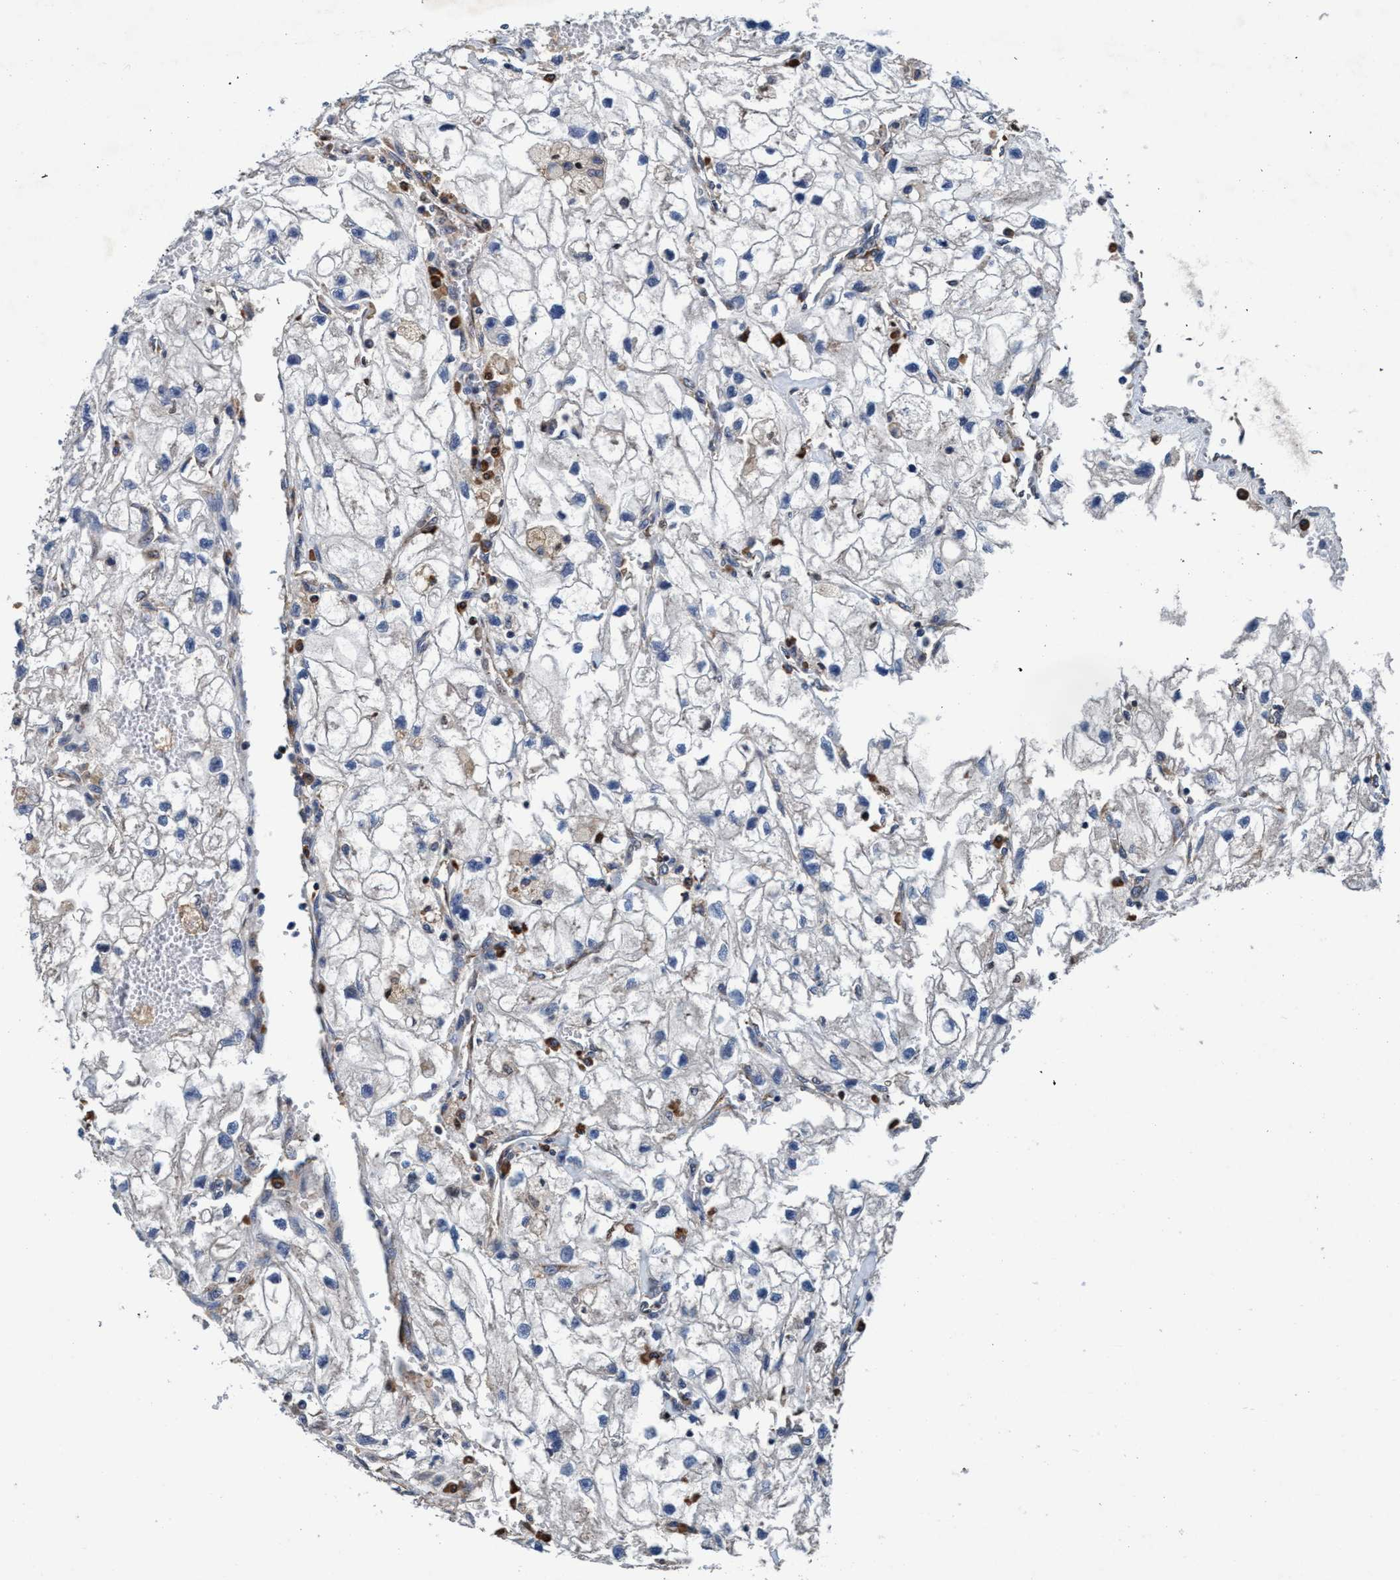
{"staining": {"intensity": "negative", "quantity": "none", "location": "none"}, "tissue": "renal cancer", "cell_type": "Tumor cells", "image_type": "cancer", "snomed": [{"axis": "morphology", "description": "Adenocarcinoma, NOS"}, {"axis": "topography", "description": "Kidney"}], "caption": "This is a image of immunohistochemistry staining of renal adenocarcinoma, which shows no staining in tumor cells.", "gene": "ENDOG", "patient": {"sex": "female", "age": 70}}